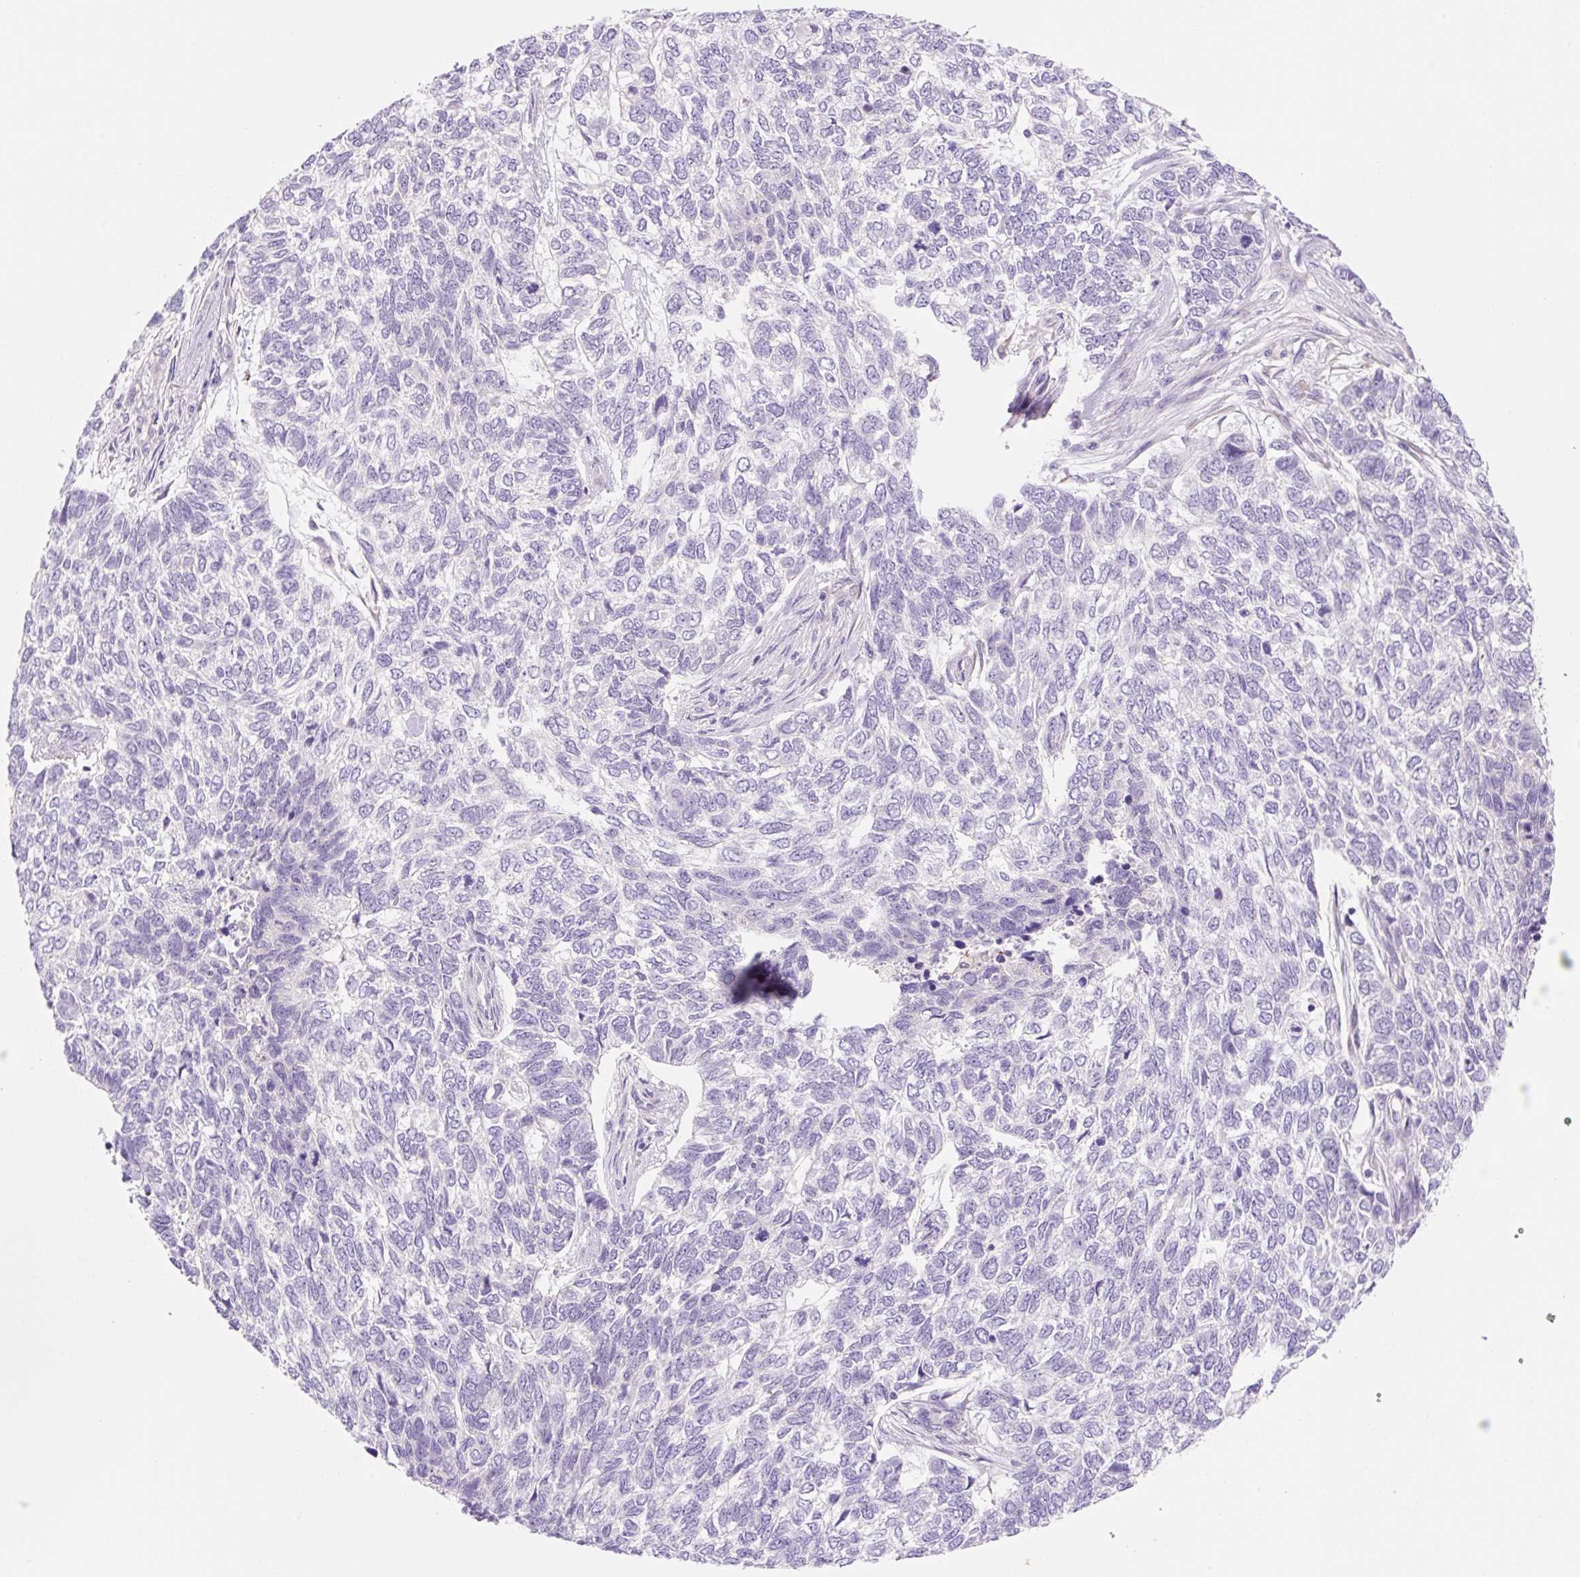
{"staining": {"intensity": "negative", "quantity": "none", "location": "none"}, "tissue": "skin cancer", "cell_type": "Tumor cells", "image_type": "cancer", "snomed": [{"axis": "morphology", "description": "Basal cell carcinoma"}, {"axis": "topography", "description": "Skin"}], "caption": "Immunohistochemistry (IHC) image of neoplastic tissue: human skin basal cell carcinoma stained with DAB displays no significant protein positivity in tumor cells.", "gene": "FABP5", "patient": {"sex": "female", "age": 65}}